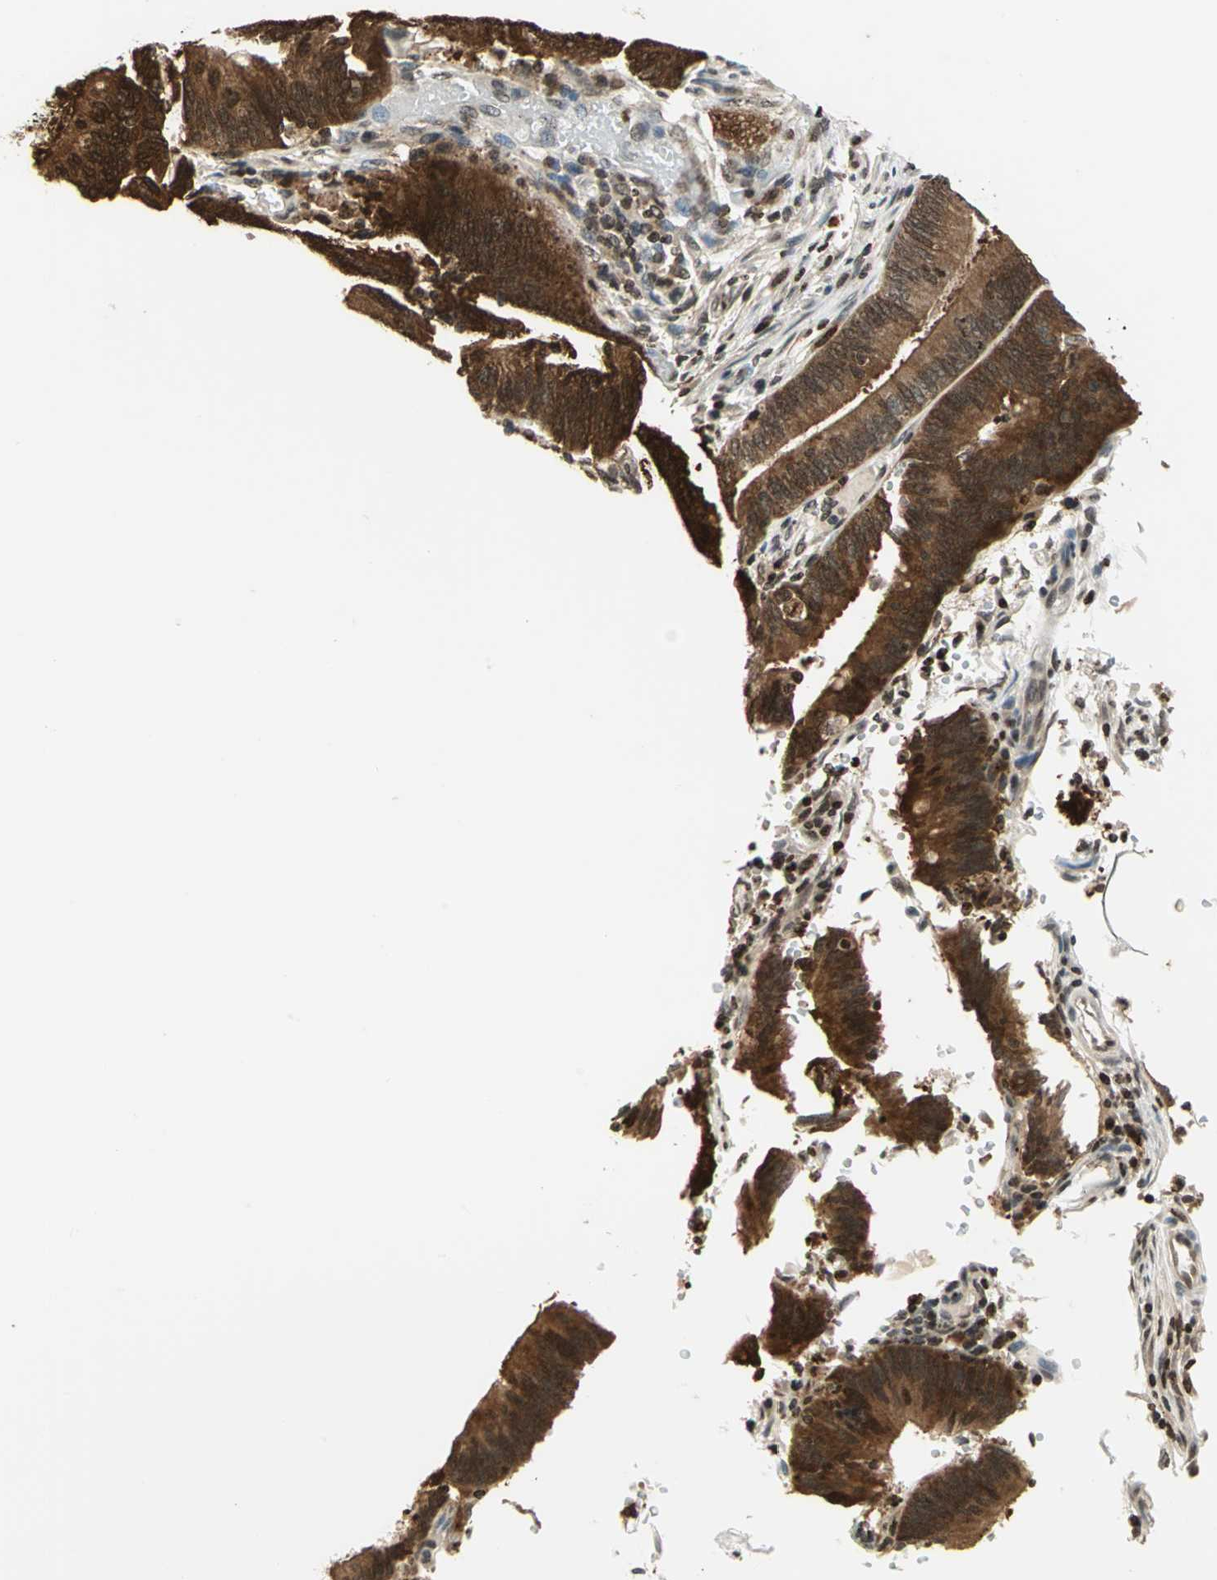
{"staining": {"intensity": "strong", "quantity": ">75%", "location": "cytoplasmic/membranous,nuclear"}, "tissue": "colorectal cancer", "cell_type": "Tumor cells", "image_type": "cancer", "snomed": [{"axis": "morphology", "description": "Adenocarcinoma, NOS"}, {"axis": "topography", "description": "Rectum"}], "caption": "Tumor cells show high levels of strong cytoplasmic/membranous and nuclear positivity in approximately >75% of cells in human colorectal cancer (adenocarcinoma).", "gene": "LGALS3", "patient": {"sex": "female", "age": 66}}